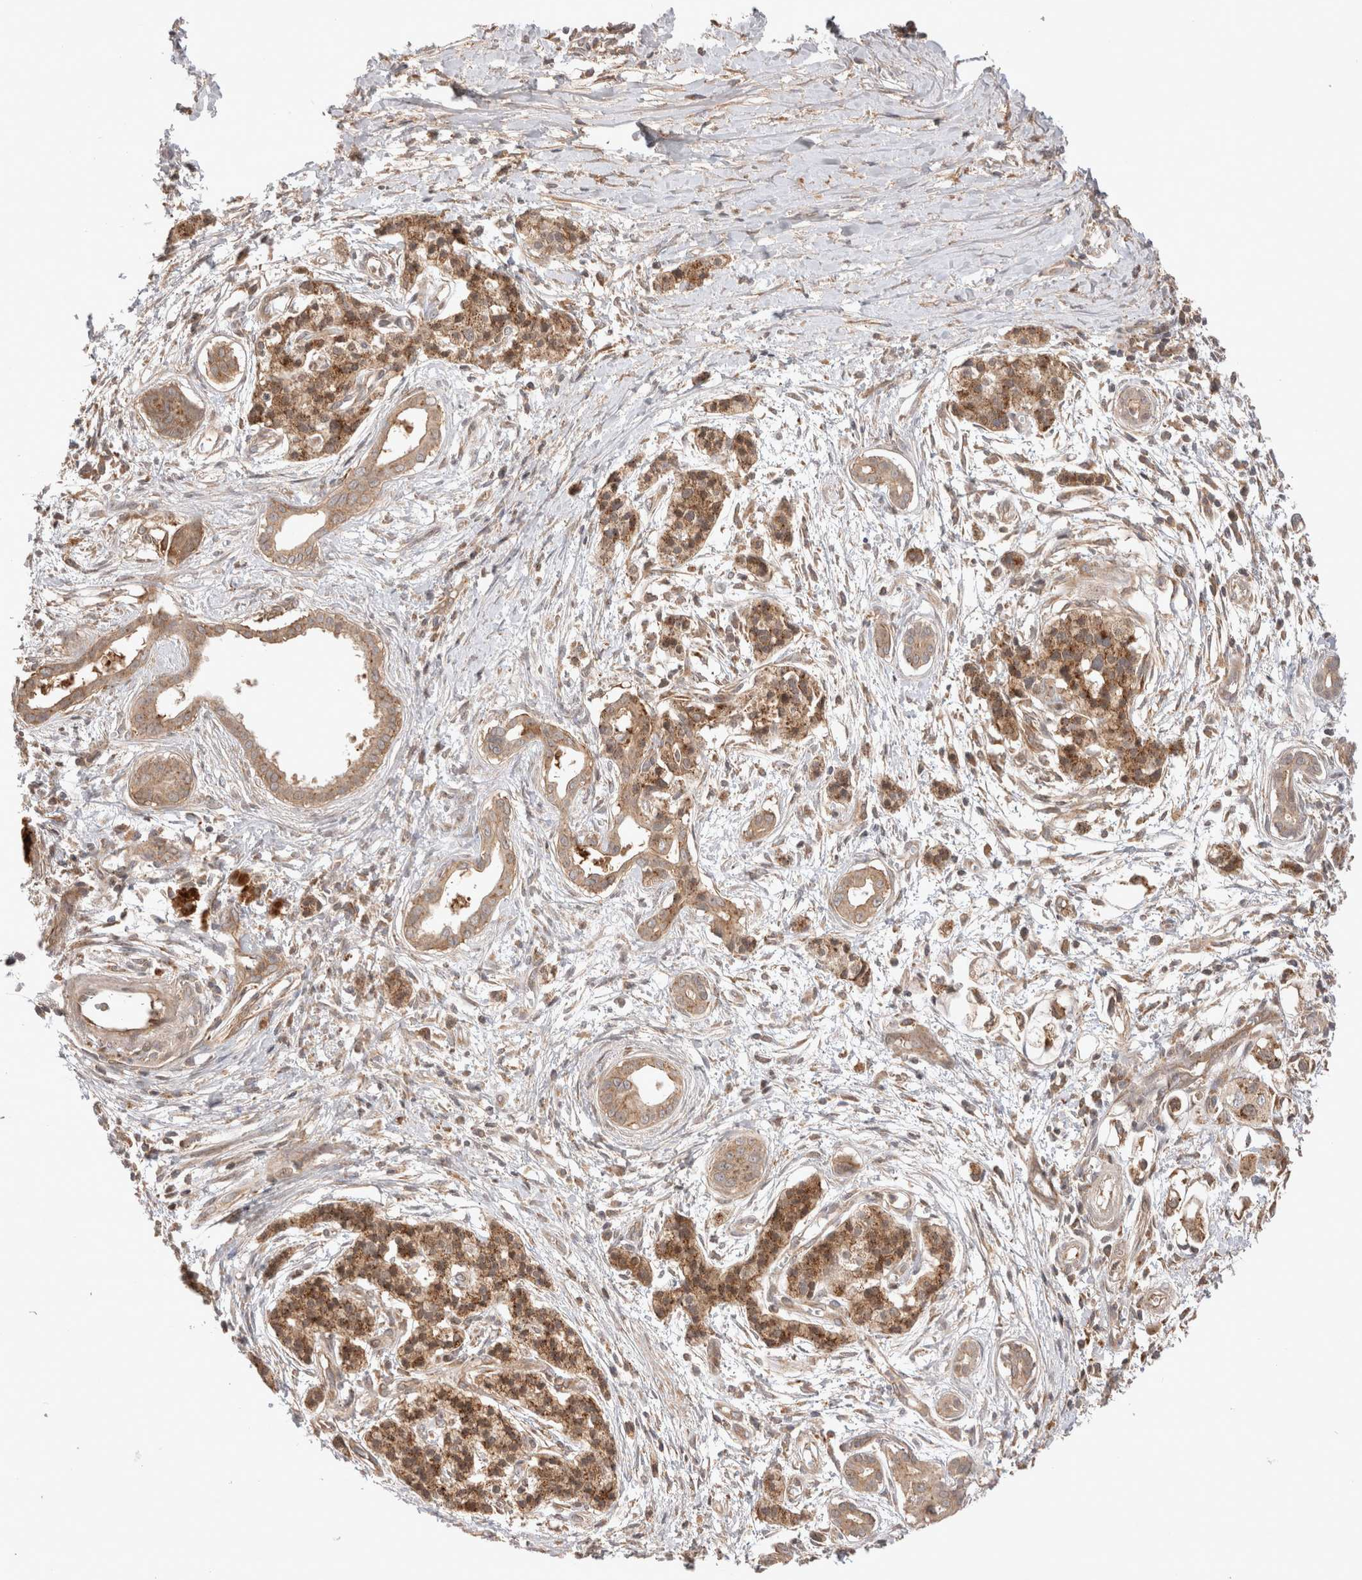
{"staining": {"intensity": "moderate", "quantity": ">75%", "location": "cytoplasmic/membranous"}, "tissue": "pancreatic cancer", "cell_type": "Tumor cells", "image_type": "cancer", "snomed": [{"axis": "morphology", "description": "Adenocarcinoma, NOS"}, {"axis": "topography", "description": "Pancreas"}], "caption": "Immunohistochemical staining of human pancreatic adenocarcinoma demonstrates medium levels of moderate cytoplasmic/membranous protein positivity in approximately >75% of tumor cells.", "gene": "VPS28", "patient": {"sex": "male", "age": 59}}